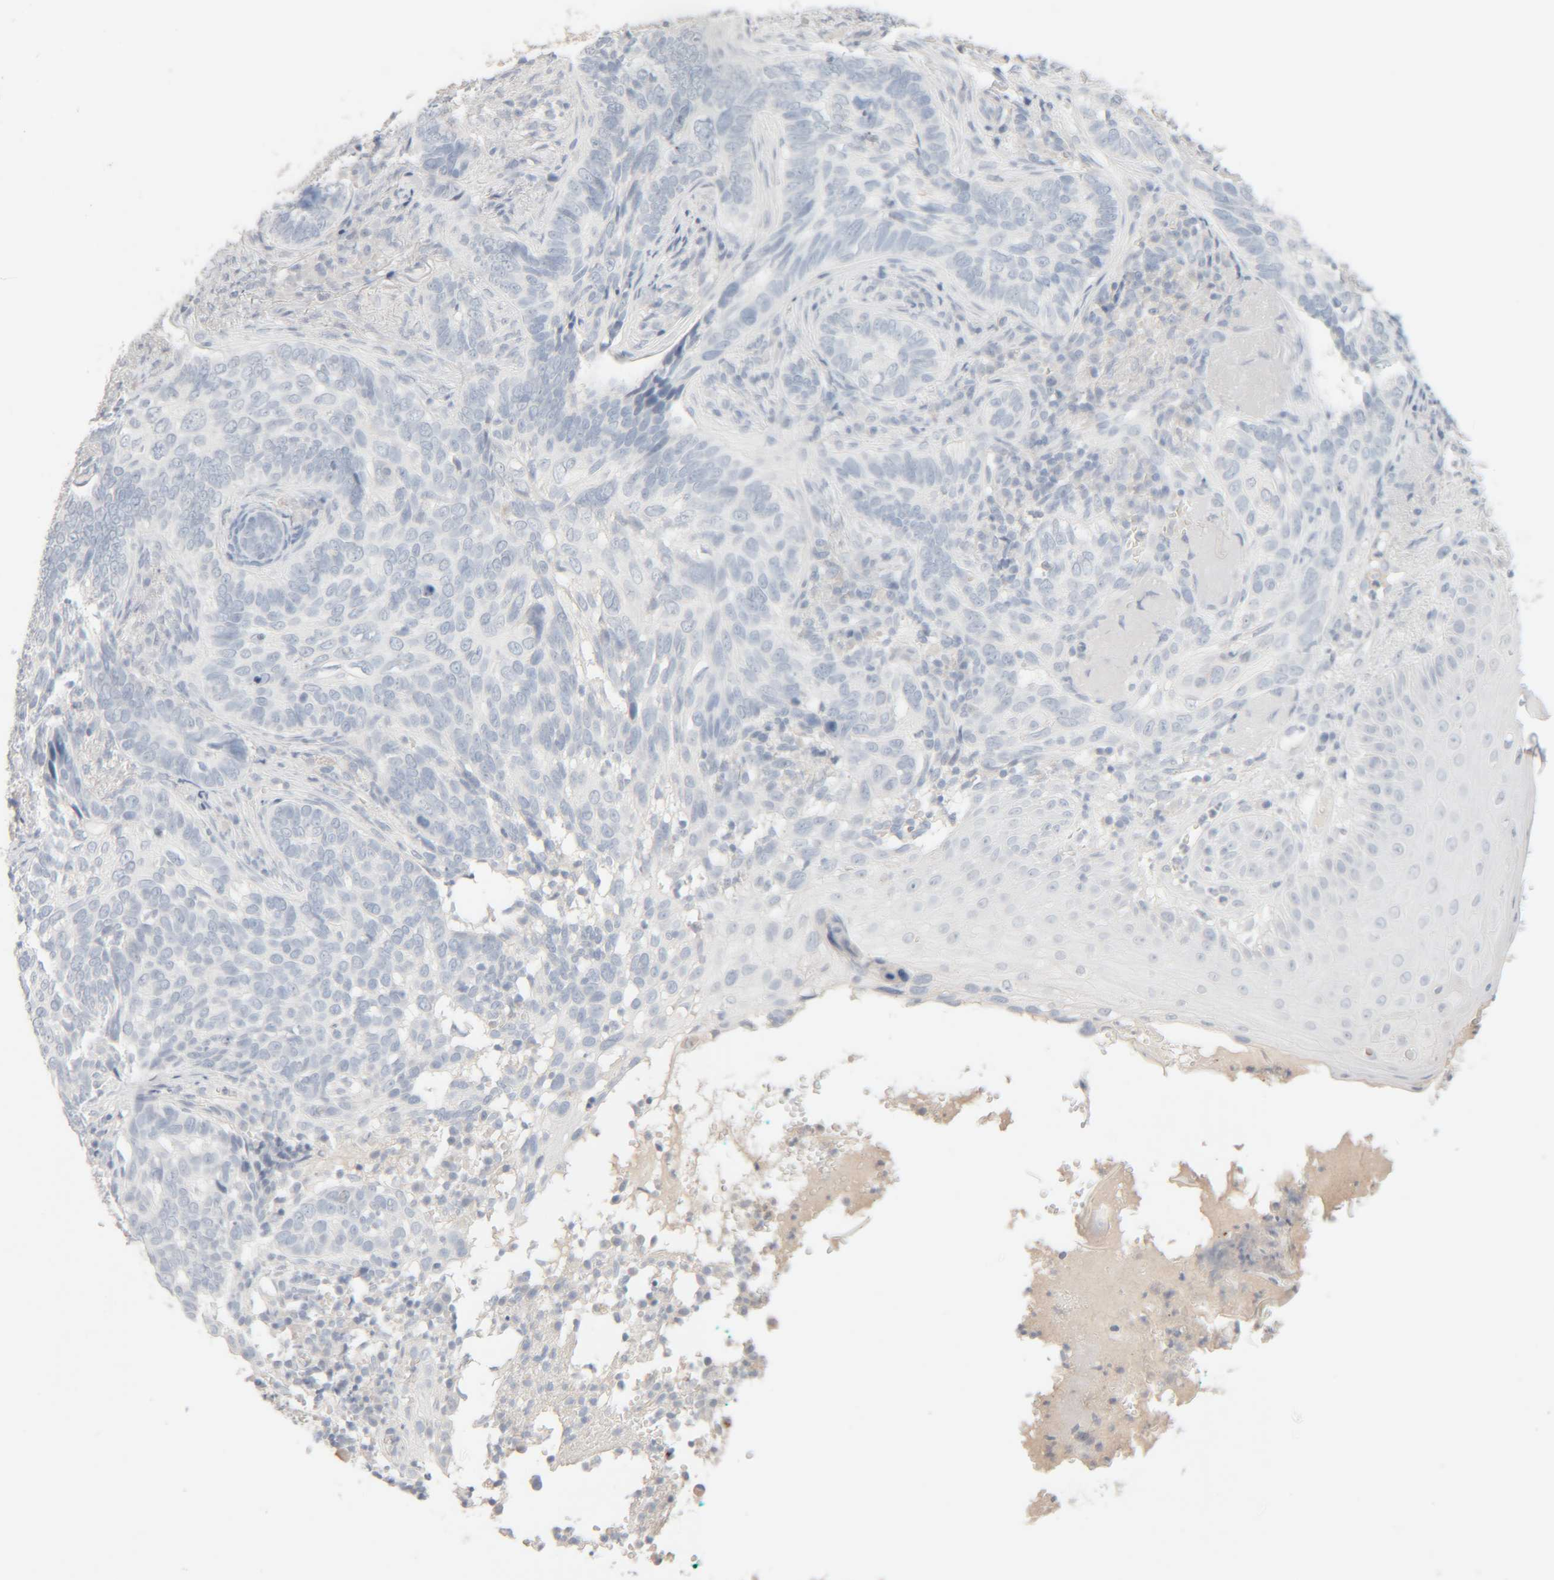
{"staining": {"intensity": "negative", "quantity": "none", "location": "none"}, "tissue": "skin cancer", "cell_type": "Tumor cells", "image_type": "cancer", "snomed": [{"axis": "morphology", "description": "Basal cell carcinoma"}, {"axis": "topography", "description": "Skin"}], "caption": "Immunohistochemistry photomicrograph of human skin basal cell carcinoma stained for a protein (brown), which demonstrates no positivity in tumor cells.", "gene": "RIDA", "patient": {"sex": "female", "age": 89}}